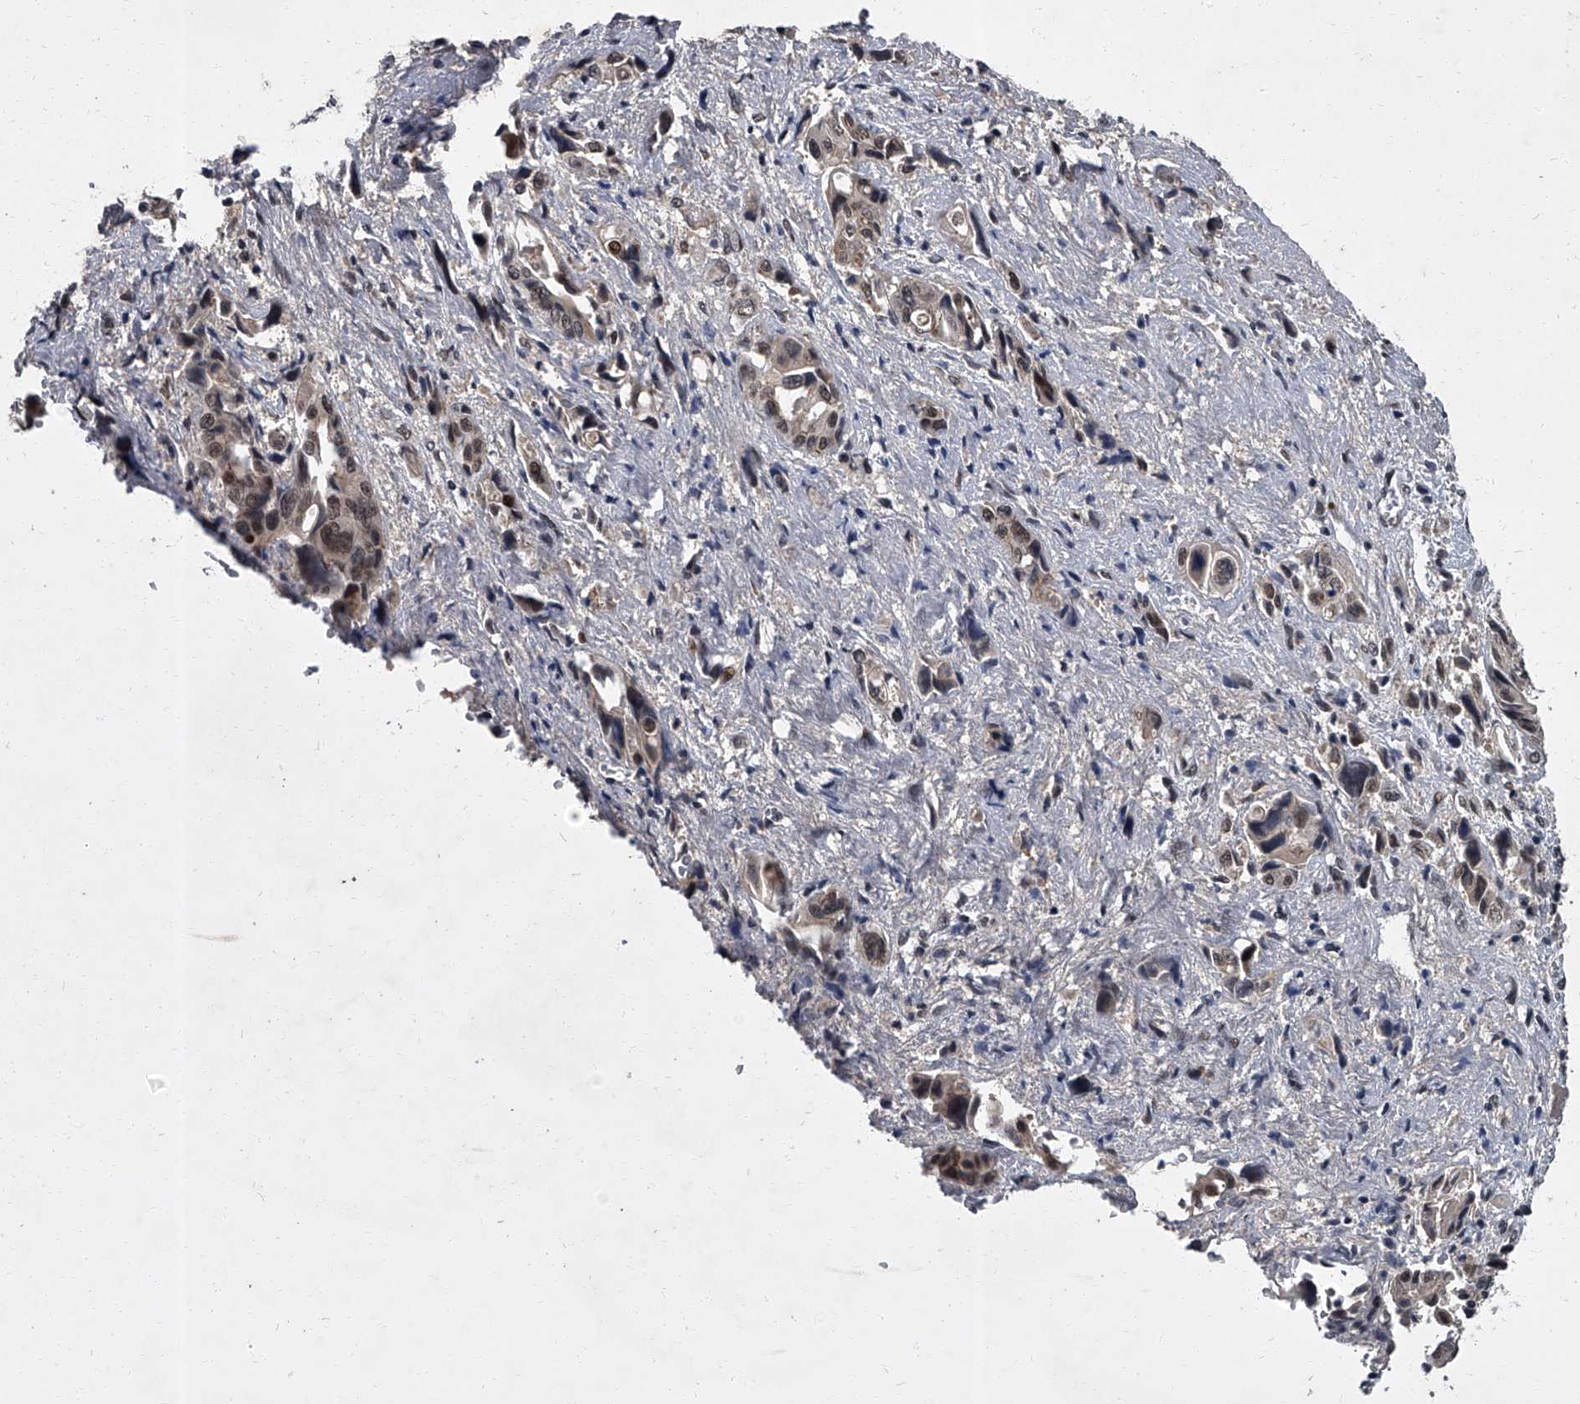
{"staining": {"intensity": "weak", "quantity": ">75%", "location": "nuclear"}, "tissue": "pancreatic cancer", "cell_type": "Tumor cells", "image_type": "cancer", "snomed": [{"axis": "morphology", "description": "Adenocarcinoma, NOS"}, {"axis": "topography", "description": "Pancreas"}], "caption": "Protein staining demonstrates weak nuclear positivity in approximately >75% of tumor cells in pancreatic cancer.", "gene": "ZNF518B", "patient": {"sex": "male", "age": 46}}